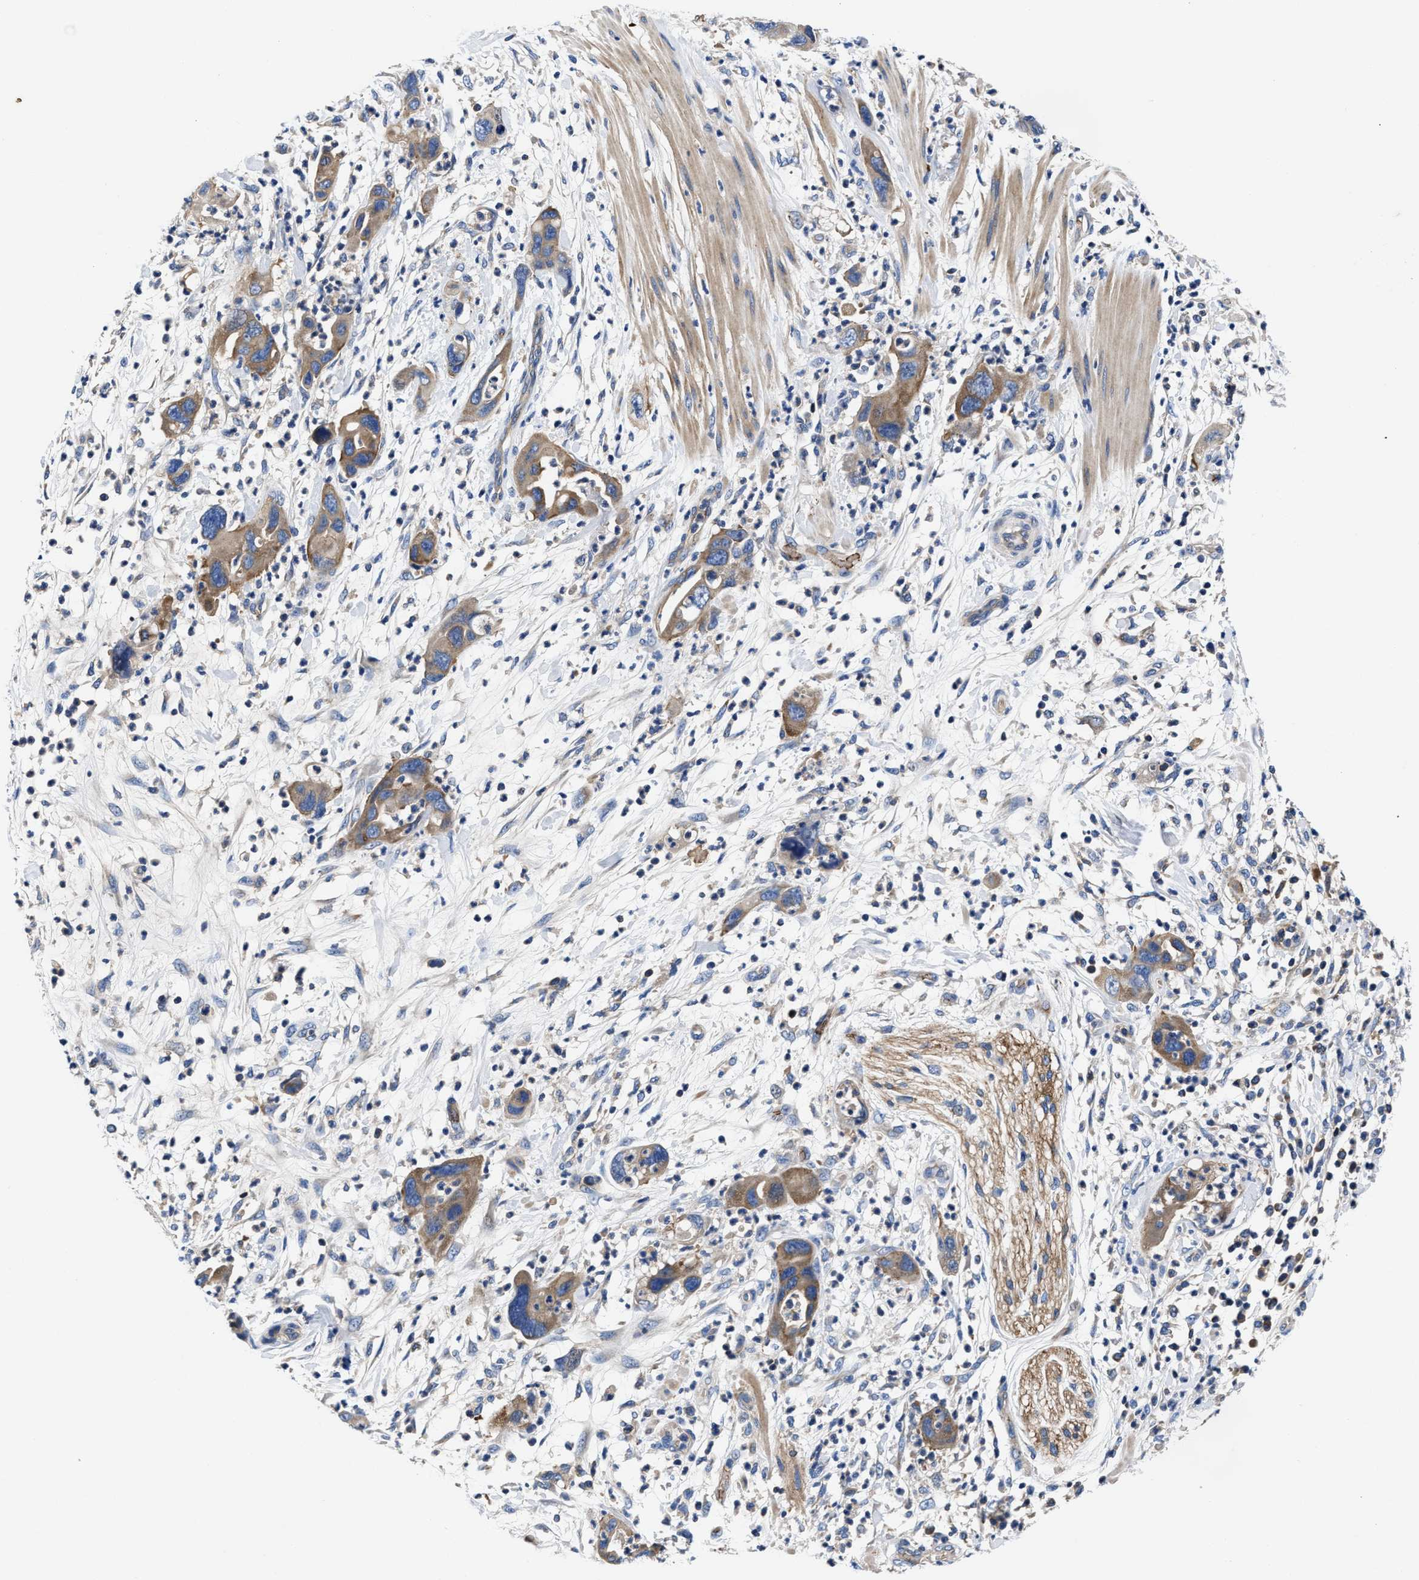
{"staining": {"intensity": "moderate", "quantity": ">75%", "location": "cytoplasmic/membranous"}, "tissue": "pancreatic cancer", "cell_type": "Tumor cells", "image_type": "cancer", "snomed": [{"axis": "morphology", "description": "Adenocarcinoma, NOS"}, {"axis": "topography", "description": "Pancreas"}], "caption": "Protein staining of pancreatic adenocarcinoma tissue exhibits moderate cytoplasmic/membranous staining in about >75% of tumor cells.", "gene": "PHLPP1", "patient": {"sex": "female", "age": 71}}